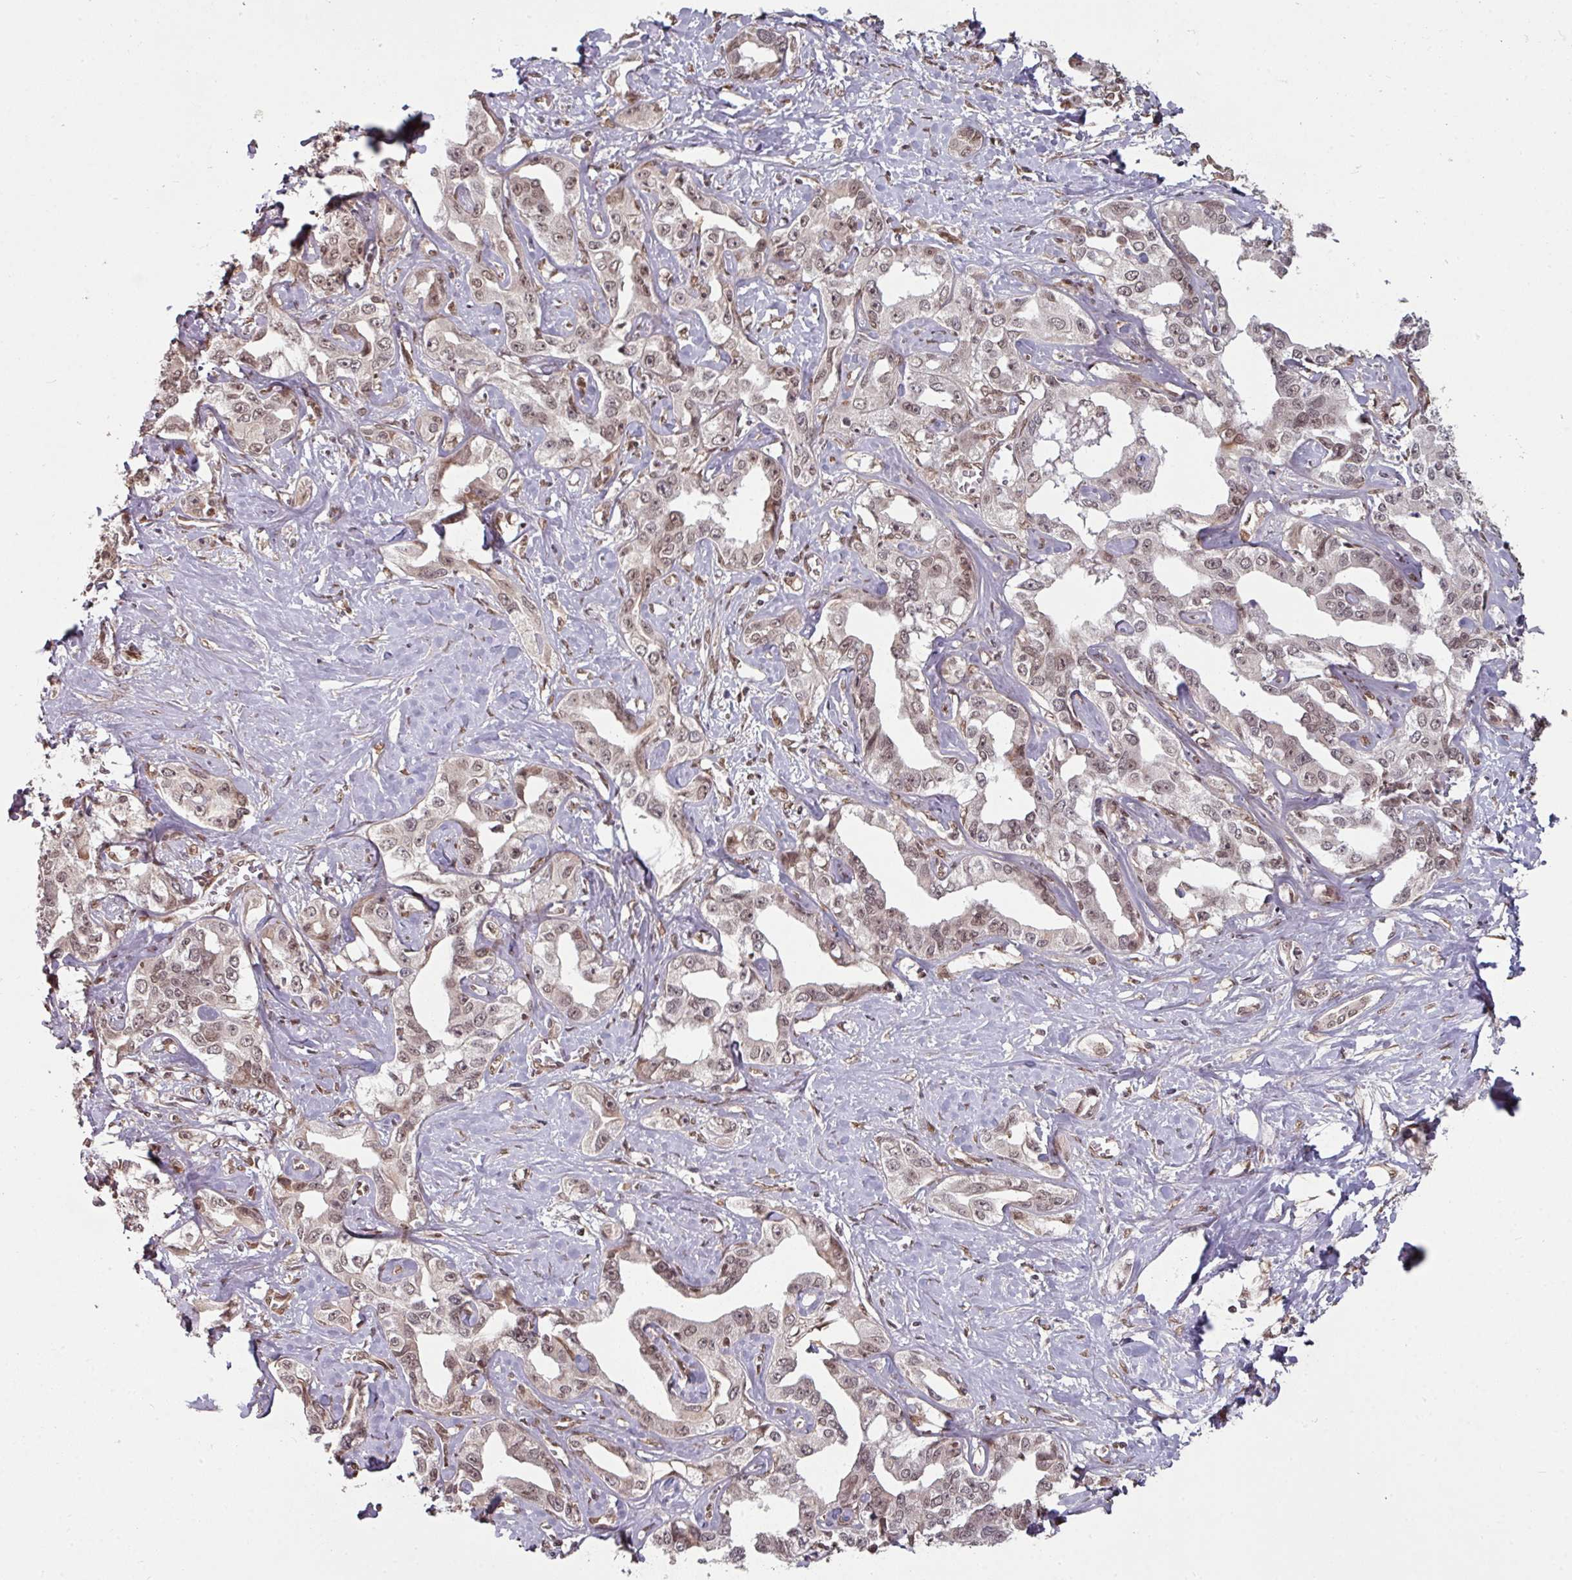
{"staining": {"intensity": "weak", "quantity": "25%-75%", "location": "nuclear"}, "tissue": "liver cancer", "cell_type": "Tumor cells", "image_type": "cancer", "snomed": [{"axis": "morphology", "description": "Cholangiocarcinoma"}, {"axis": "topography", "description": "Liver"}], "caption": "A photomicrograph of liver cholangiocarcinoma stained for a protein demonstrates weak nuclear brown staining in tumor cells.", "gene": "SIK3", "patient": {"sex": "male", "age": 59}}